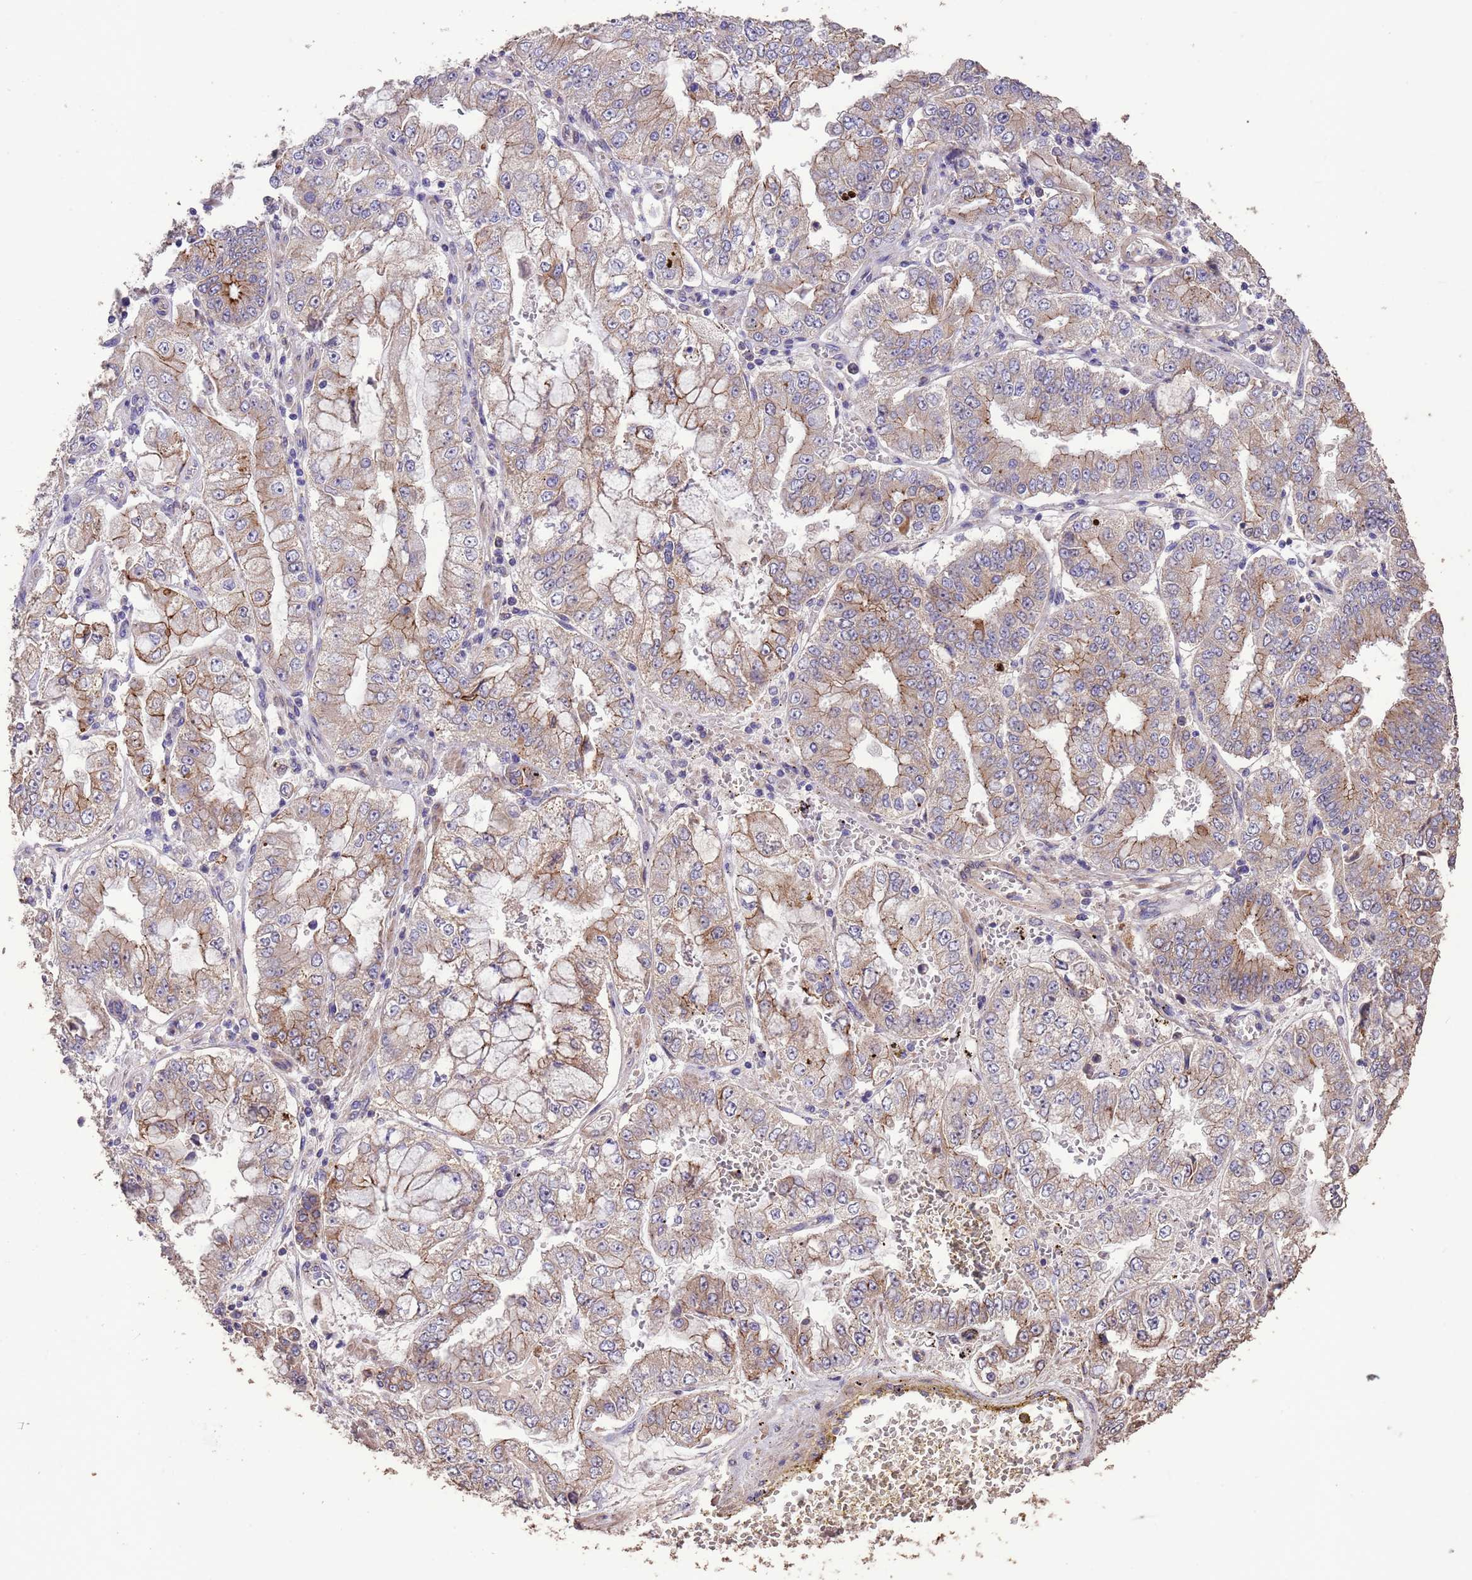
{"staining": {"intensity": "moderate", "quantity": "25%-75%", "location": "cytoplasmic/membranous"}, "tissue": "stomach cancer", "cell_type": "Tumor cells", "image_type": "cancer", "snomed": [{"axis": "morphology", "description": "Adenocarcinoma, NOS"}, {"axis": "topography", "description": "Stomach"}], "caption": "A brown stain shows moderate cytoplasmic/membranous staining of a protein in human adenocarcinoma (stomach) tumor cells.", "gene": "SLC9B2", "patient": {"sex": "male", "age": 76}}